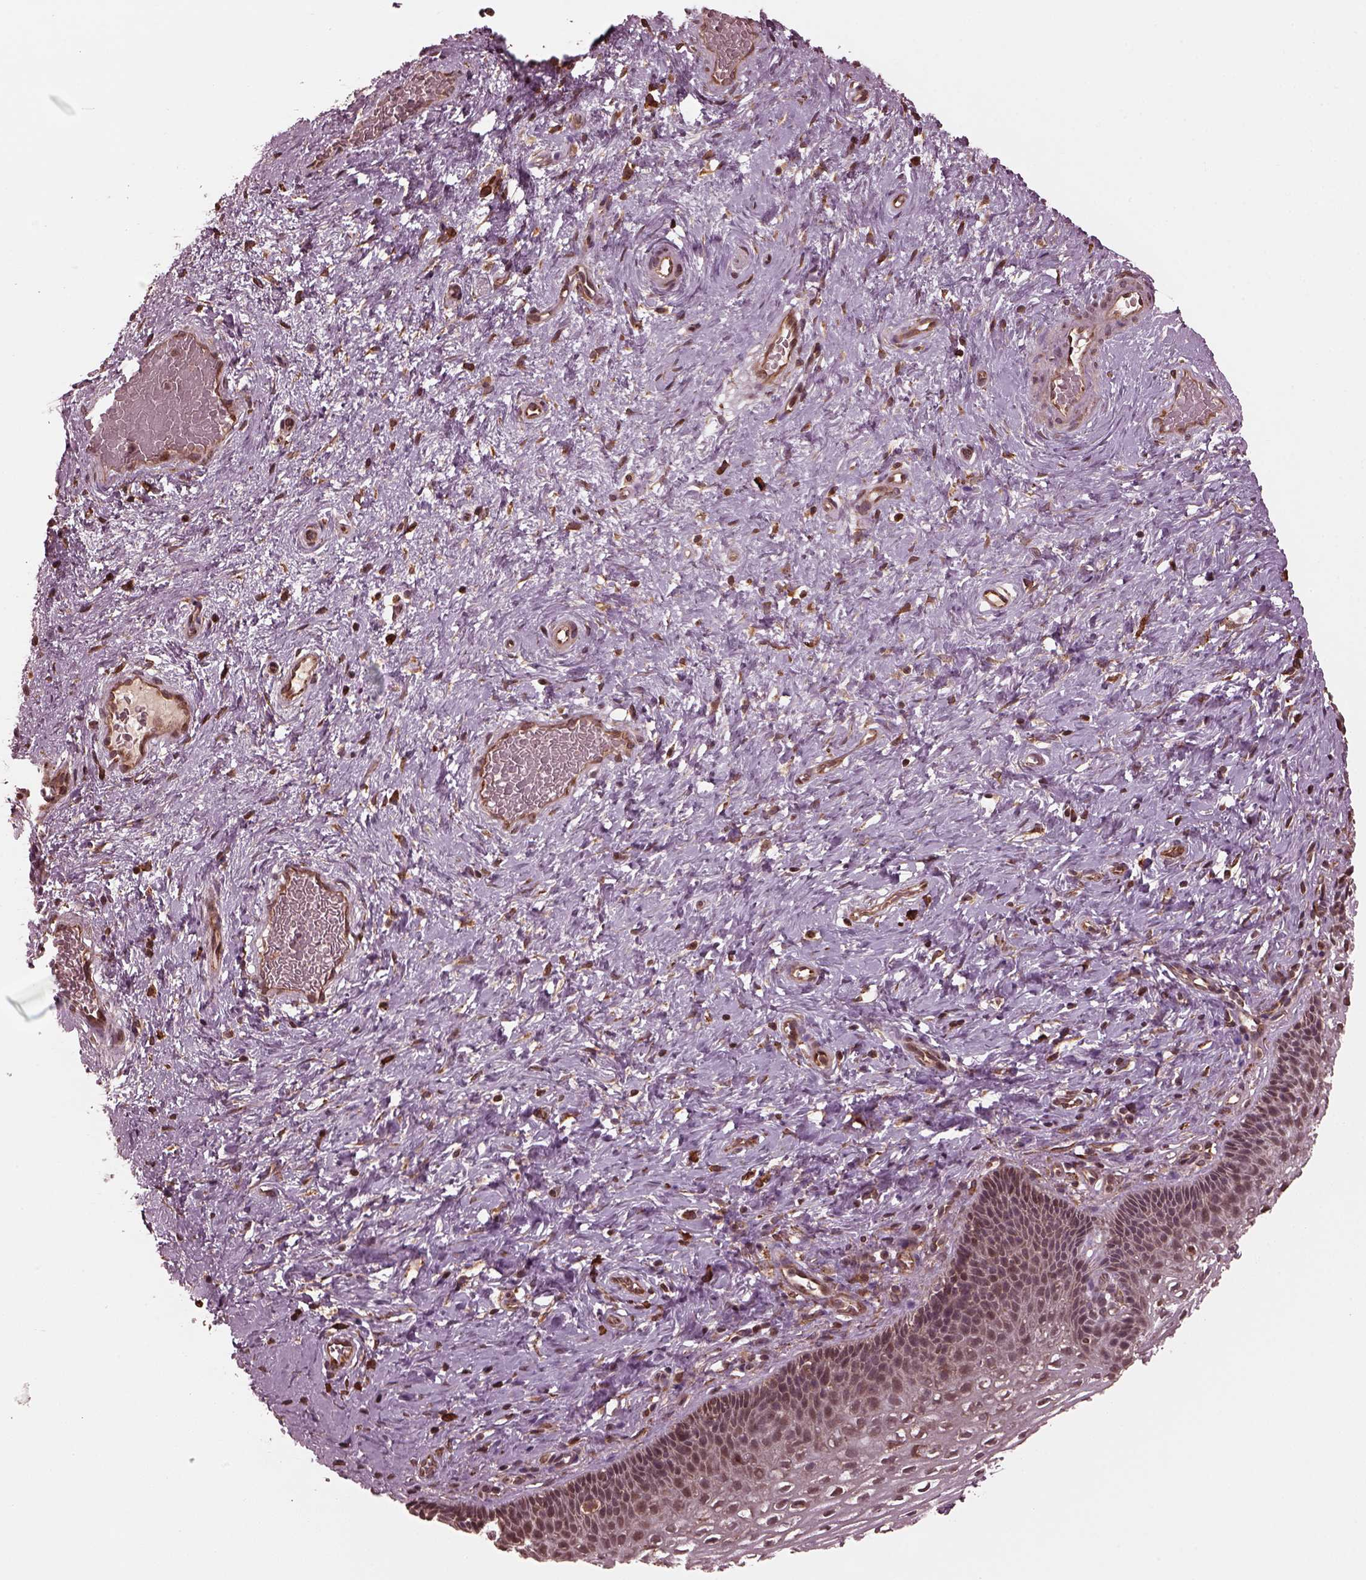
{"staining": {"intensity": "moderate", "quantity": ">75%", "location": "cytoplasmic/membranous"}, "tissue": "cervix", "cell_type": "Glandular cells", "image_type": "normal", "snomed": [{"axis": "morphology", "description": "Normal tissue, NOS"}, {"axis": "topography", "description": "Cervix"}], "caption": "Cervix stained with immunohistochemistry shows moderate cytoplasmic/membranous positivity in approximately >75% of glandular cells.", "gene": "ZNF292", "patient": {"sex": "female", "age": 34}}